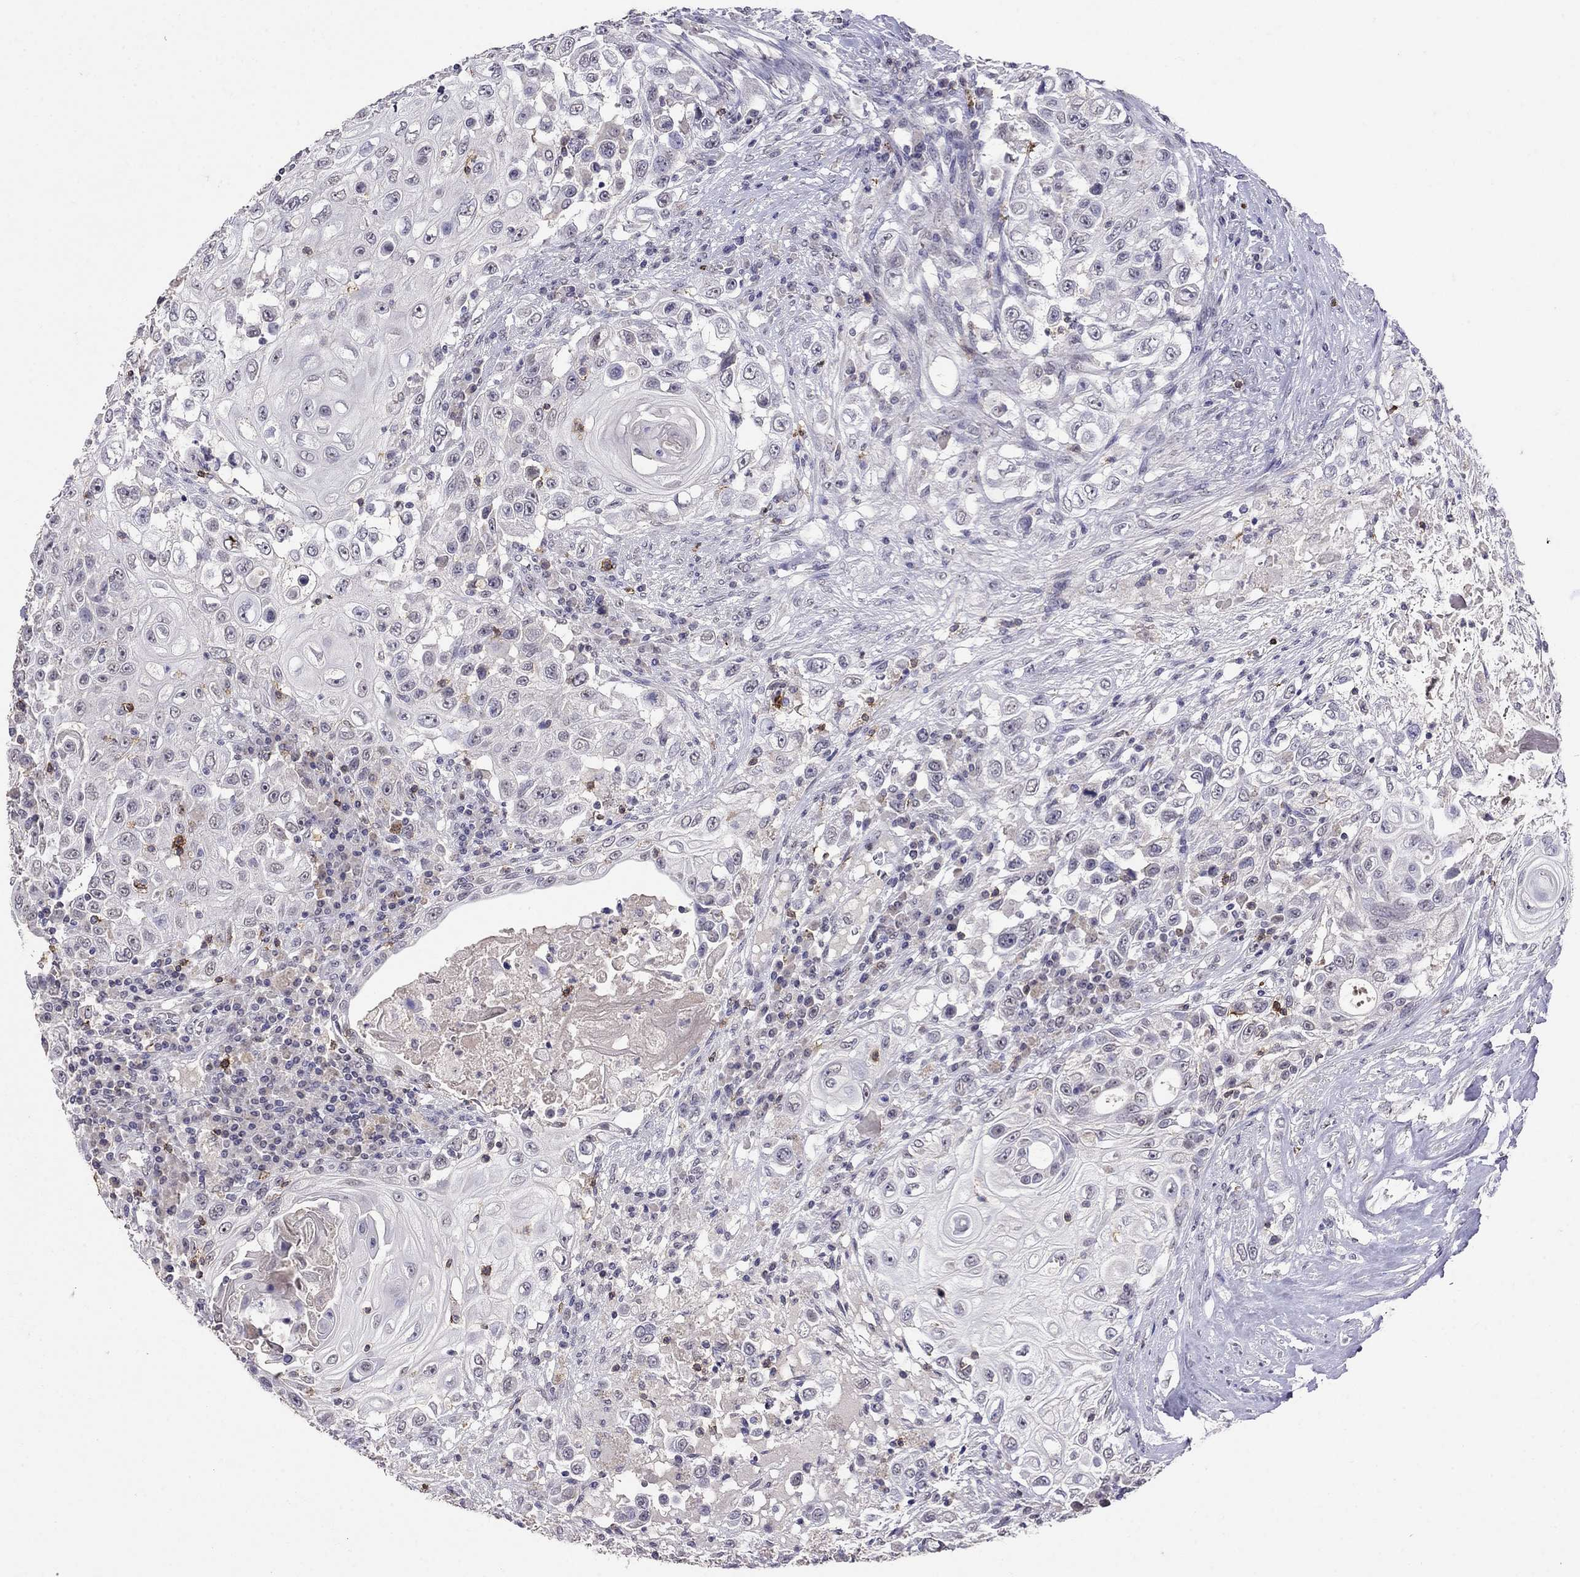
{"staining": {"intensity": "negative", "quantity": "none", "location": "none"}, "tissue": "urothelial cancer", "cell_type": "Tumor cells", "image_type": "cancer", "snomed": [{"axis": "morphology", "description": "Urothelial carcinoma, High grade"}, {"axis": "topography", "description": "Urinary bladder"}], "caption": "An IHC micrograph of high-grade urothelial carcinoma is shown. There is no staining in tumor cells of high-grade urothelial carcinoma.", "gene": "CD8B", "patient": {"sex": "female", "age": 56}}